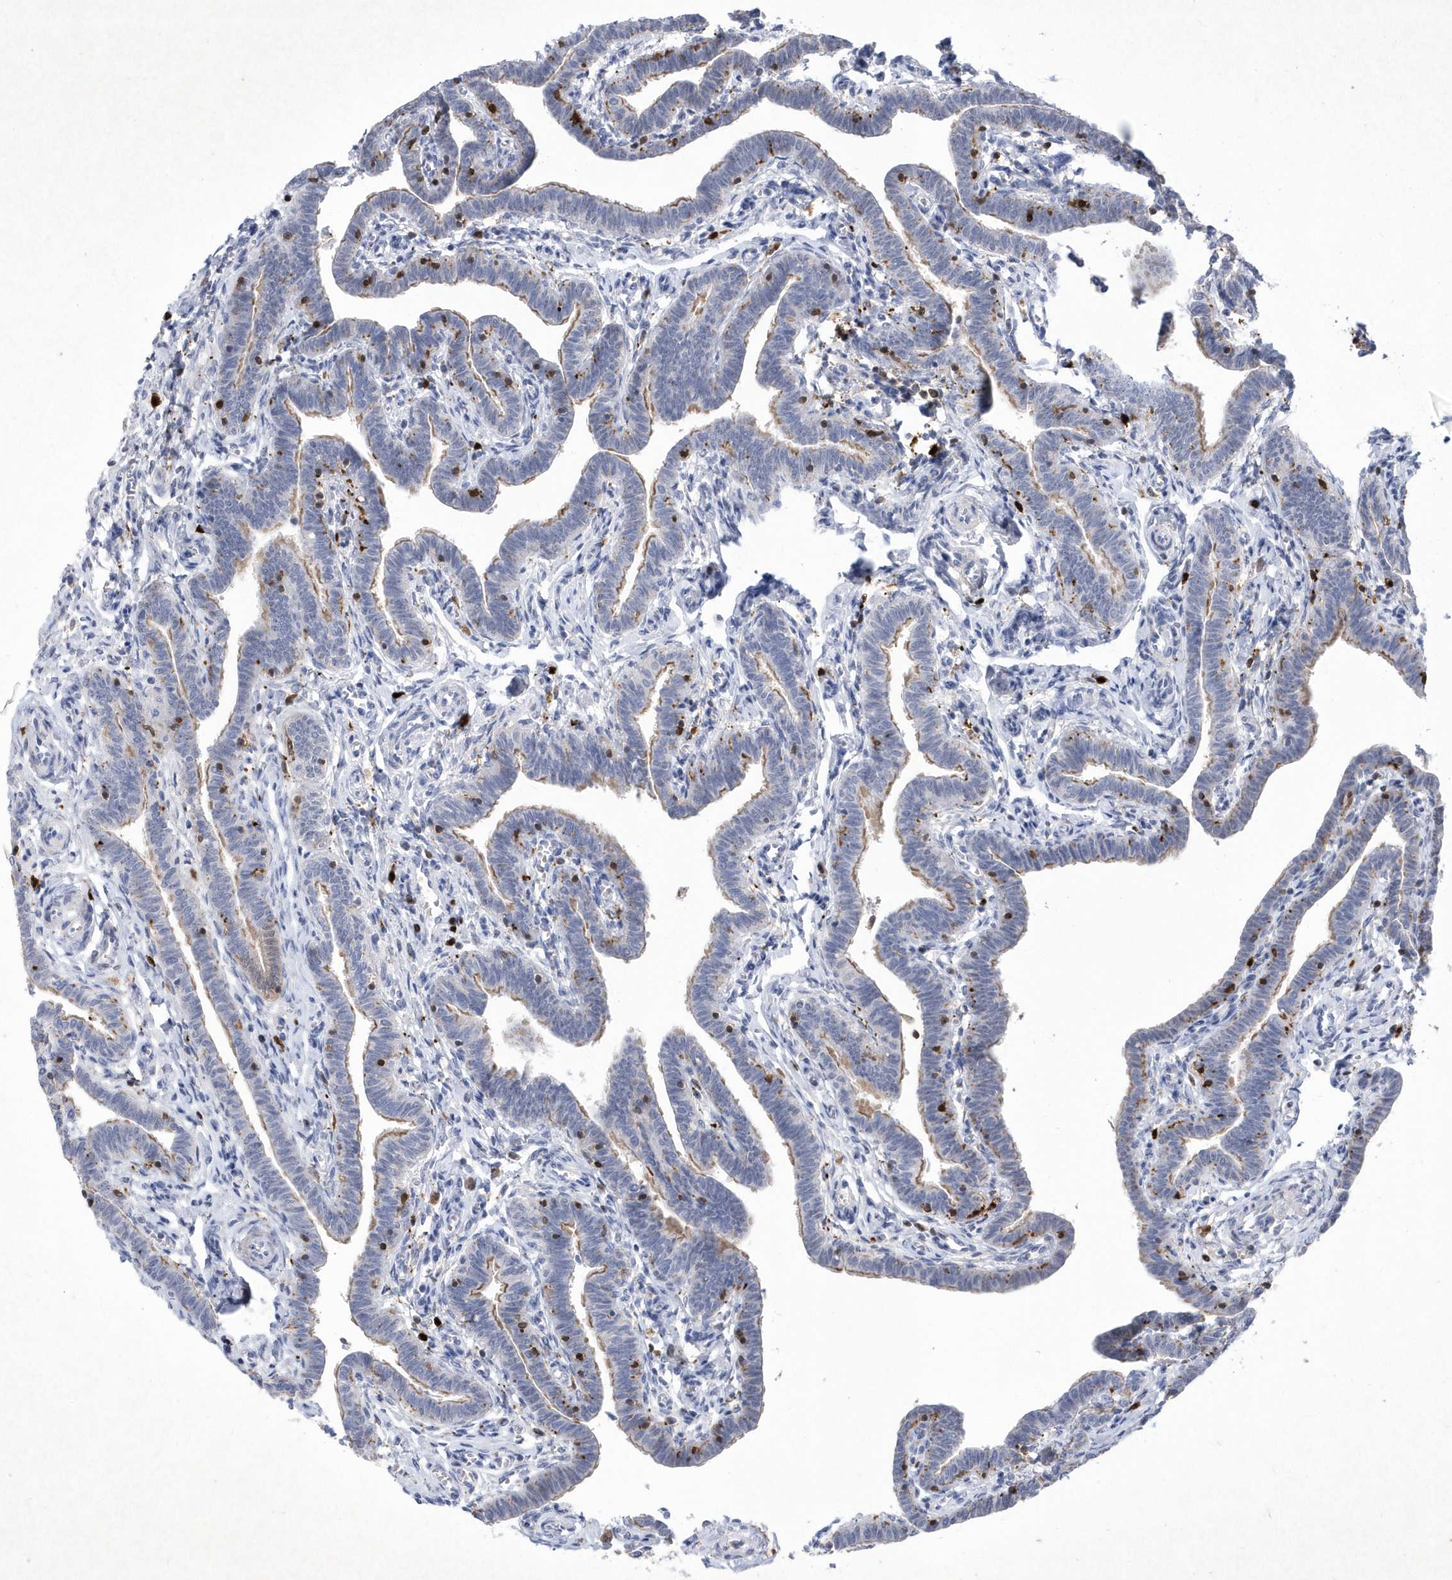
{"staining": {"intensity": "moderate", "quantity": "25%-75%", "location": "cytoplasmic/membranous"}, "tissue": "fallopian tube", "cell_type": "Glandular cells", "image_type": "normal", "snomed": [{"axis": "morphology", "description": "Normal tissue, NOS"}, {"axis": "topography", "description": "Fallopian tube"}], "caption": "Immunohistochemical staining of benign fallopian tube shows moderate cytoplasmic/membranous protein positivity in about 25%-75% of glandular cells.", "gene": "BHLHA15", "patient": {"sex": "female", "age": 36}}